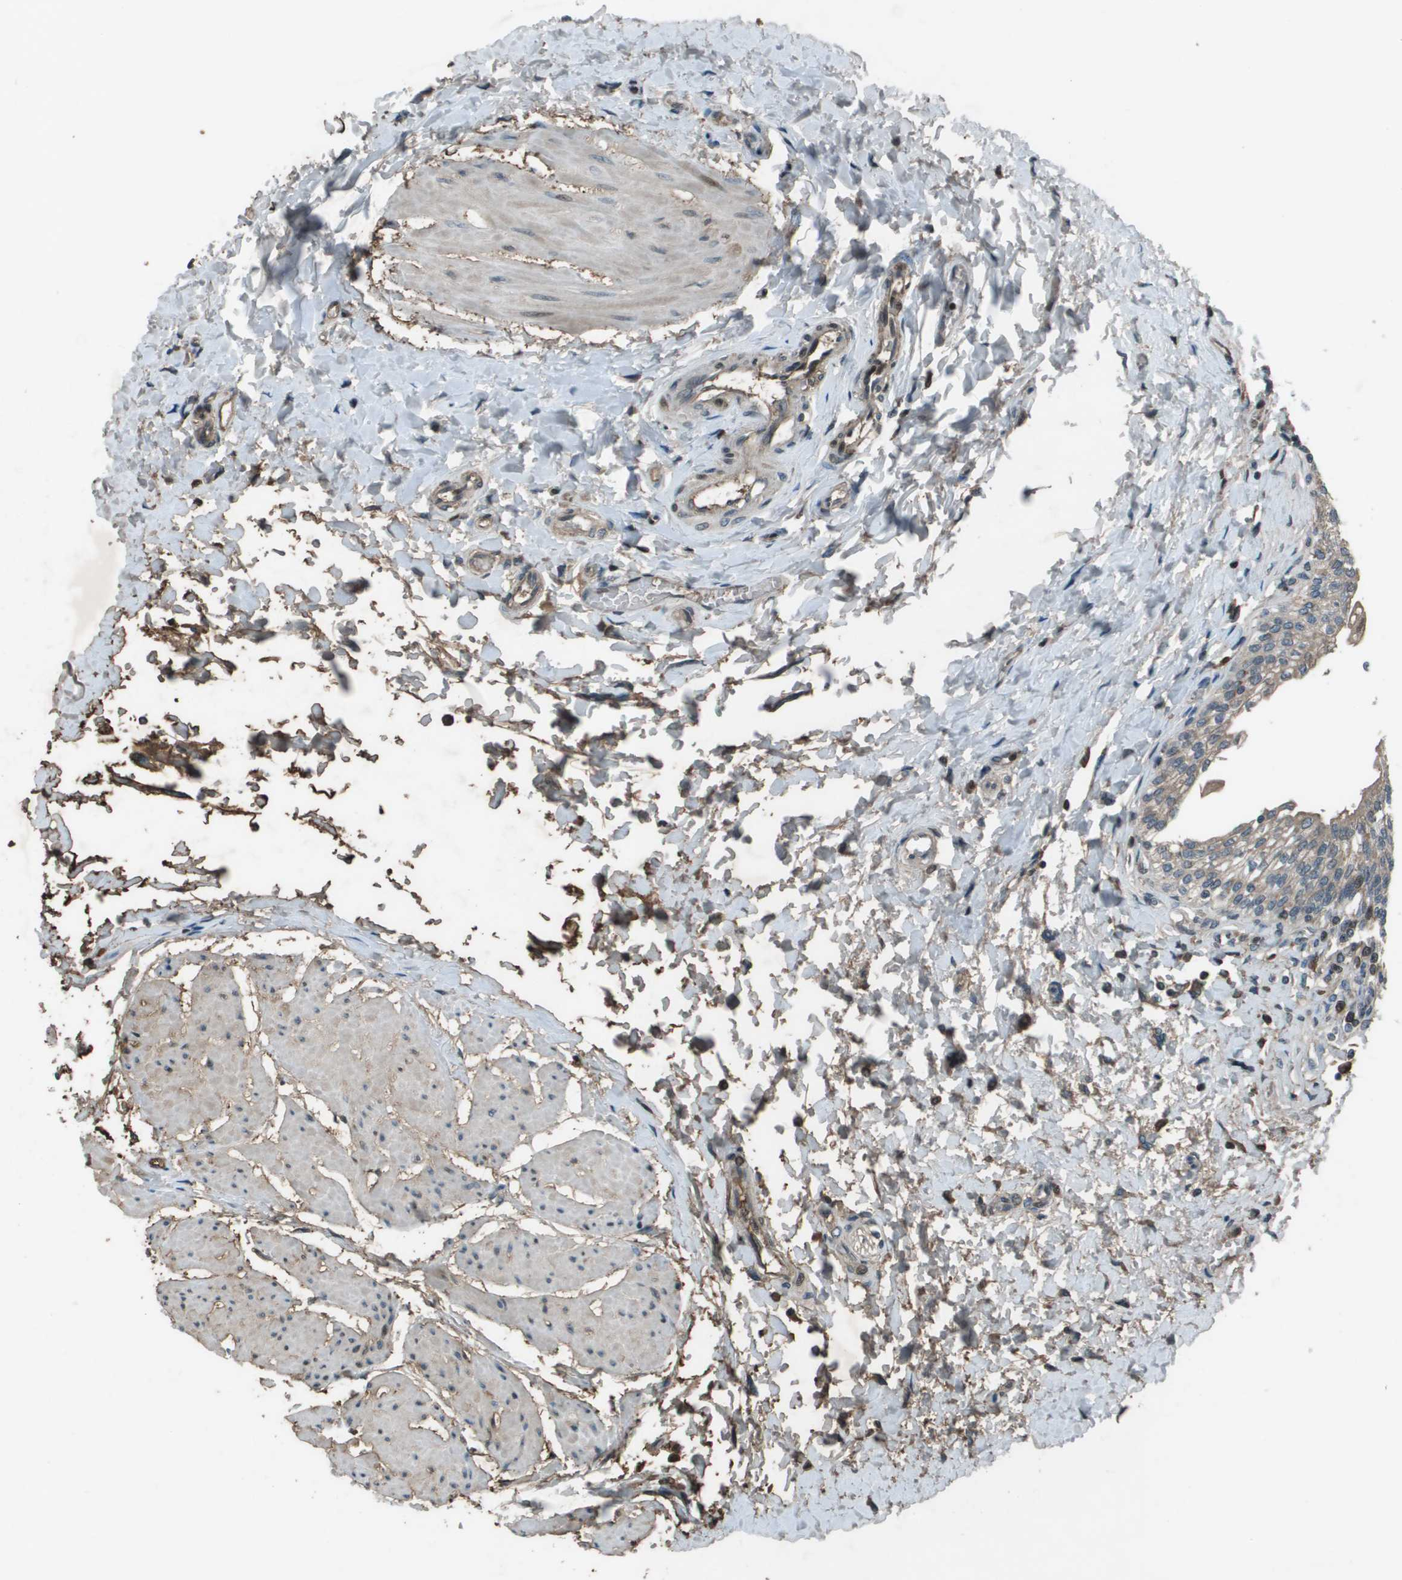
{"staining": {"intensity": "weak", "quantity": "25%-75%", "location": "cytoplasmic/membranous"}, "tissue": "urinary bladder", "cell_type": "Urothelial cells", "image_type": "normal", "snomed": [{"axis": "morphology", "description": "Normal tissue, NOS"}, {"axis": "topography", "description": "Urinary bladder"}], "caption": "Benign urinary bladder exhibits weak cytoplasmic/membranous positivity in about 25%-75% of urothelial cells, visualized by immunohistochemistry. (DAB (3,3'-diaminobenzidine) = brown stain, brightfield microscopy at high magnification).", "gene": "CXCL12", "patient": {"sex": "male", "age": 55}}